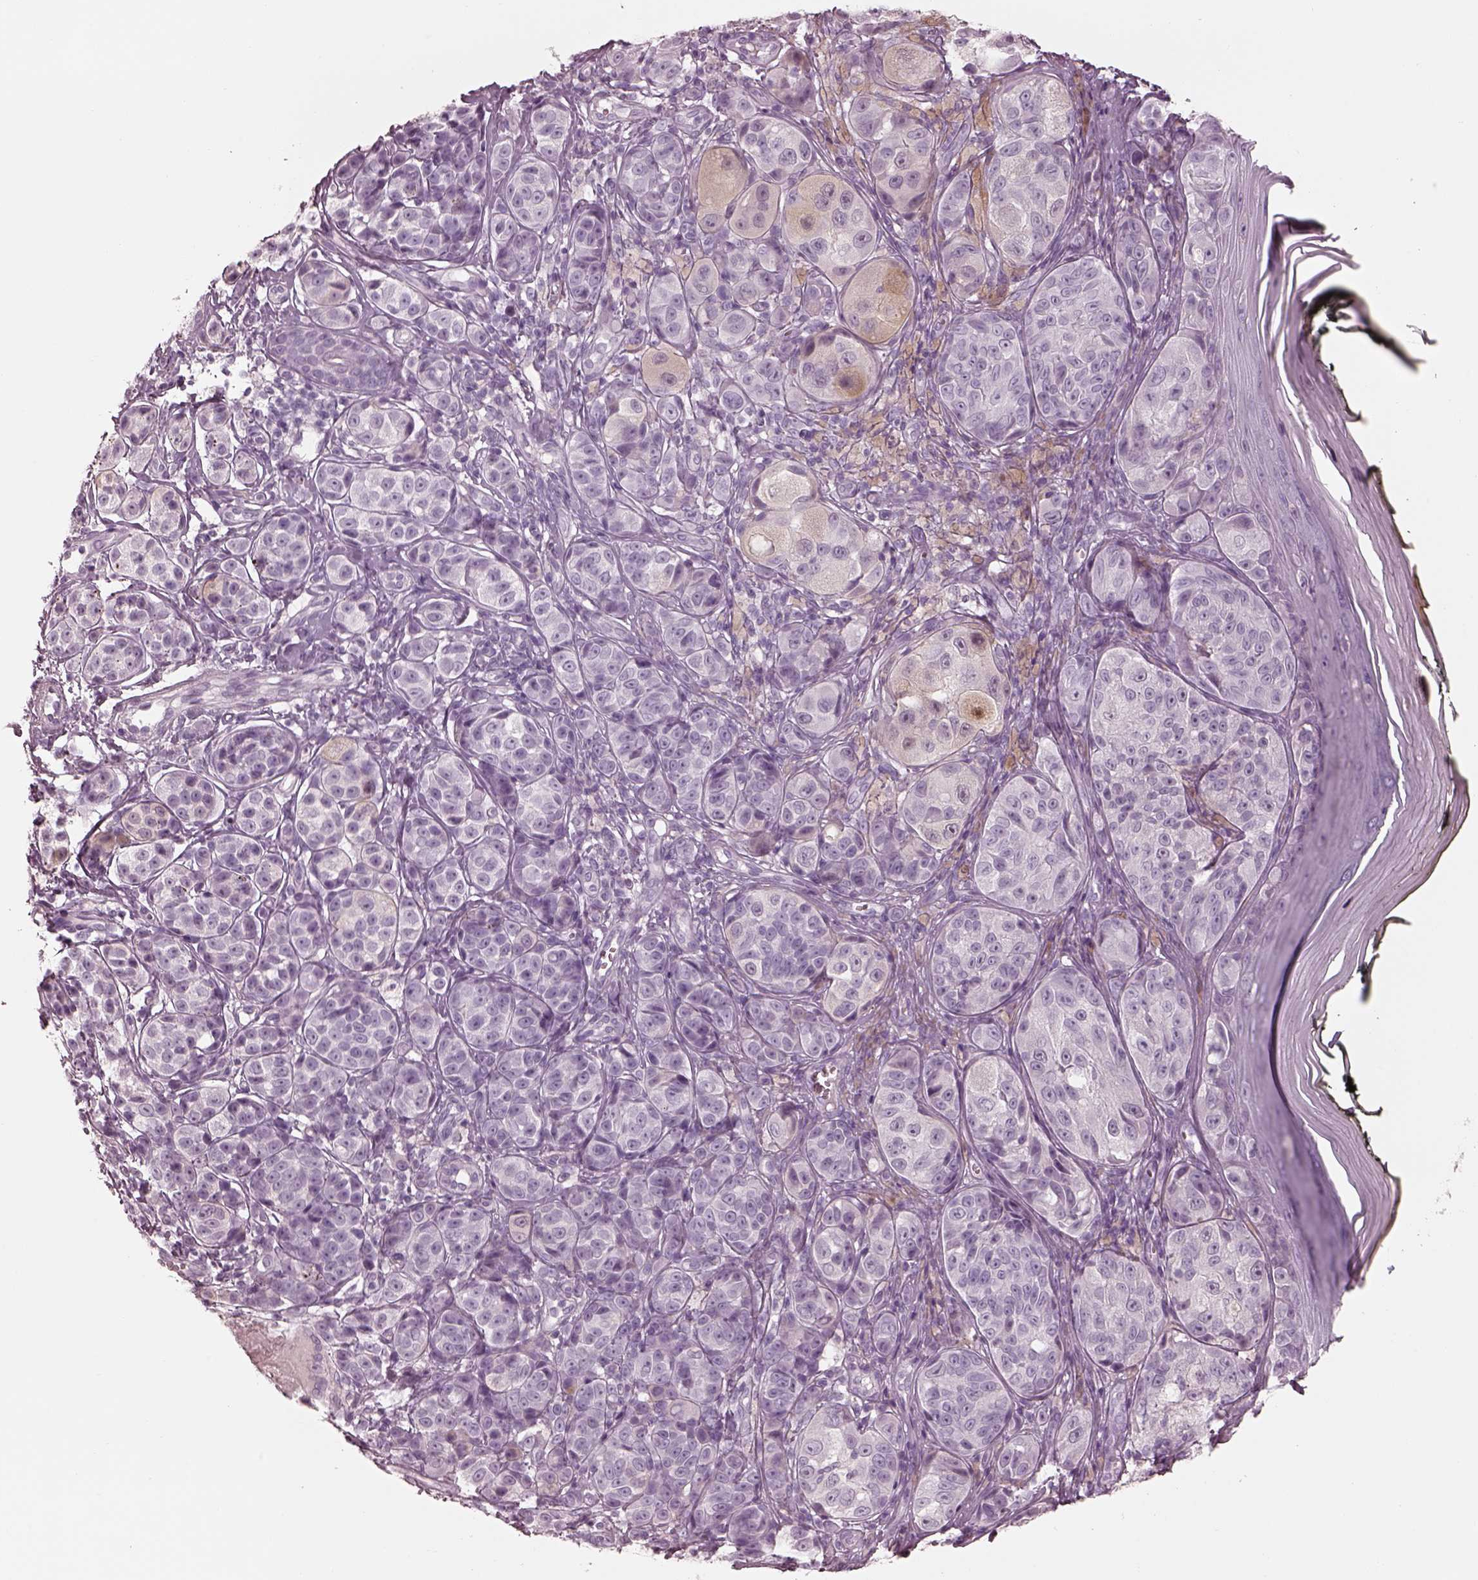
{"staining": {"intensity": "negative", "quantity": "none", "location": "none"}, "tissue": "melanoma", "cell_type": "Tumor cells", "image_type": "cancer", "snomed": [{"axis": "morphology", "description": "Malignant melanoma, NOS"}, {"axis": "topography", "description": "Skin"}], "caption": "Immunohistochemistry (IHC) micrograph of human malignant melanoma stained for a protein (brown), which displays no positivity in tumor cells.", "gene": "CADM2", "patient": {"sex": "male", "age": 48}}